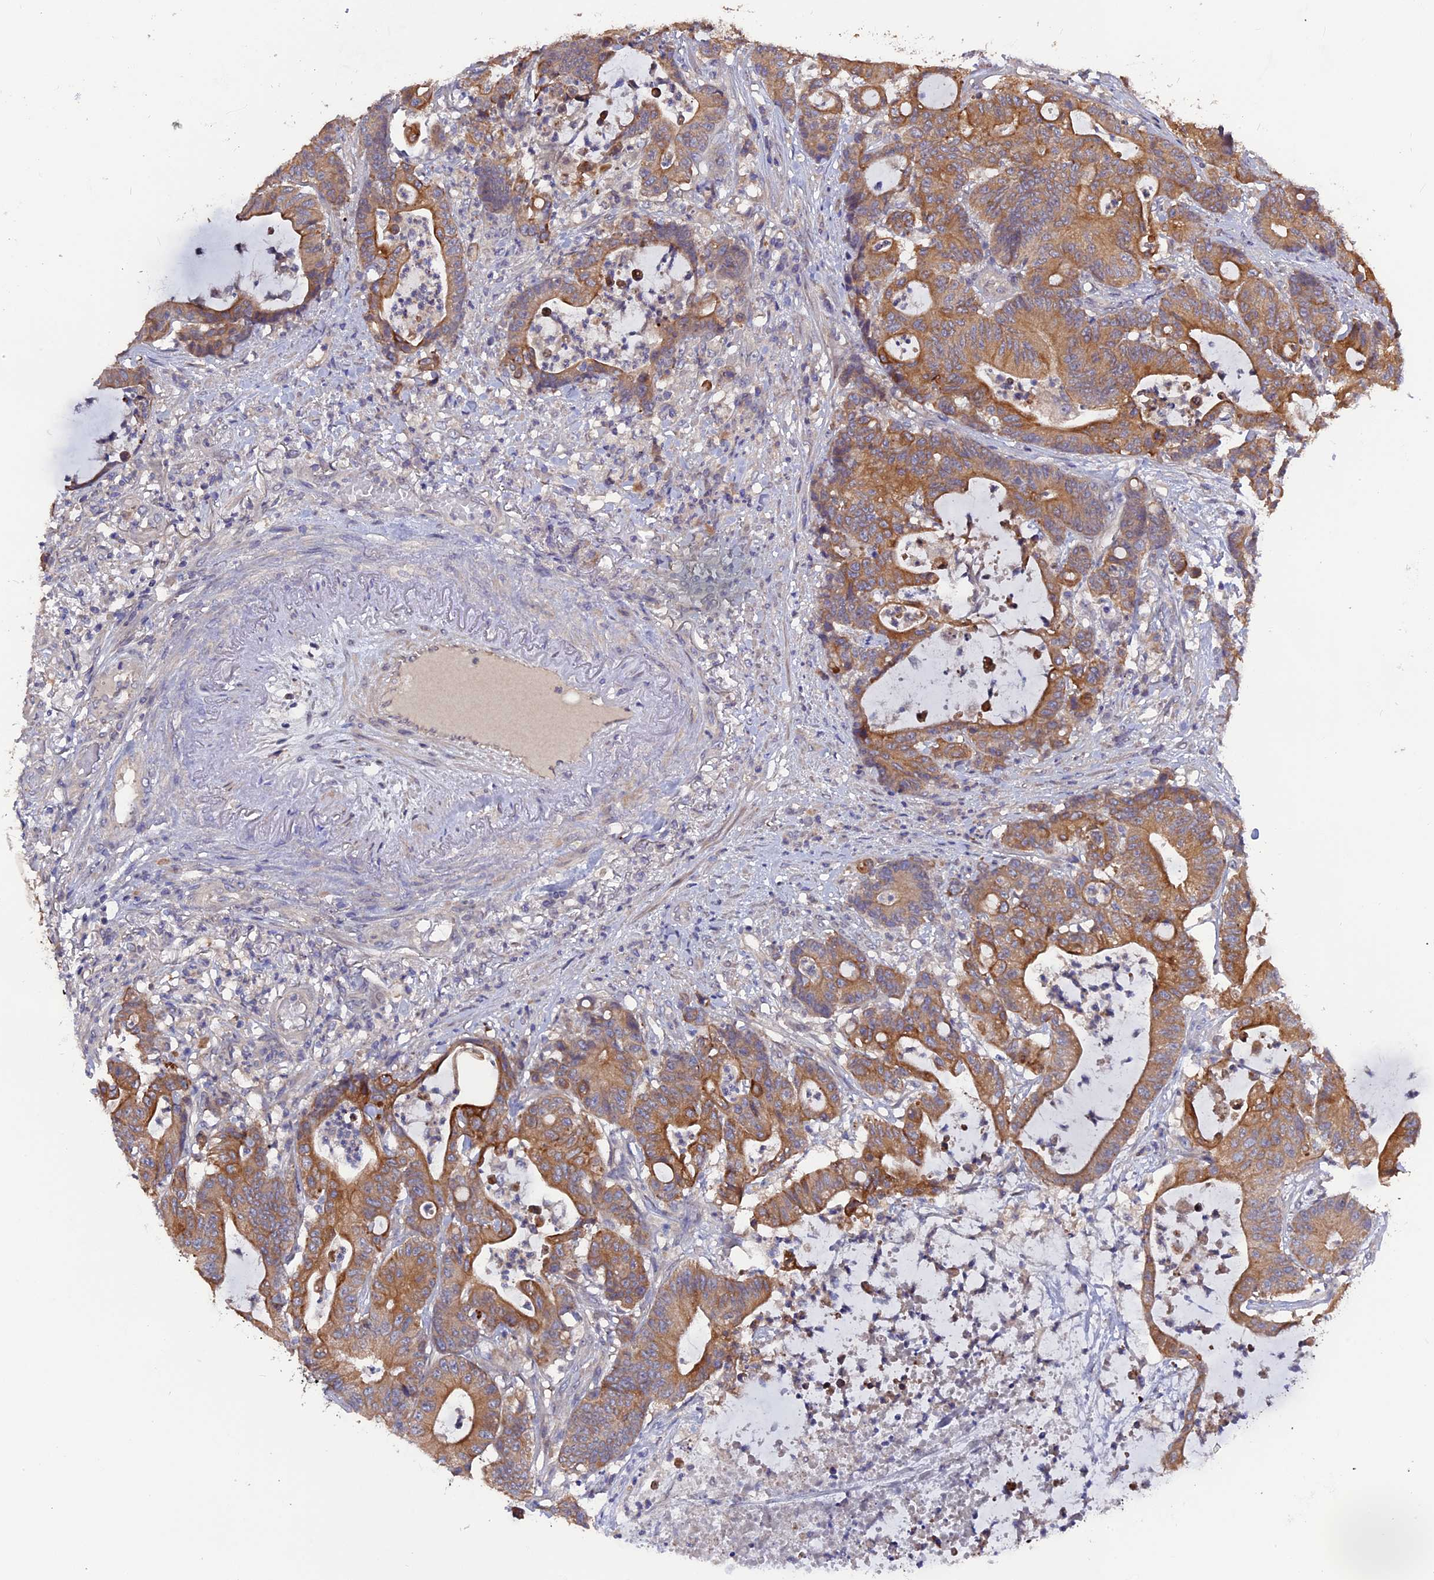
{"staining": {"intensity": "moderate", "quantity": ">75%", "location": "cytoplasmic/membranous"}, "tissue": "colorectal cancer", "cell_type": "Tumor cells", "image_type": "cancer", "snomed": [{"axis": "morphology", "description": "Adenocarcinoma, NOS"}, {"axis": "topography", "description": "Colon"}], "caption": "The immunohistochemical stain shows moderate cytoplasmic/membranous expression in tumor cells of colorectal cancer (adenocarcinoma) tissue.", "gene": "ZCCHC2", "patient": {"sex": "female", "age": 84}}